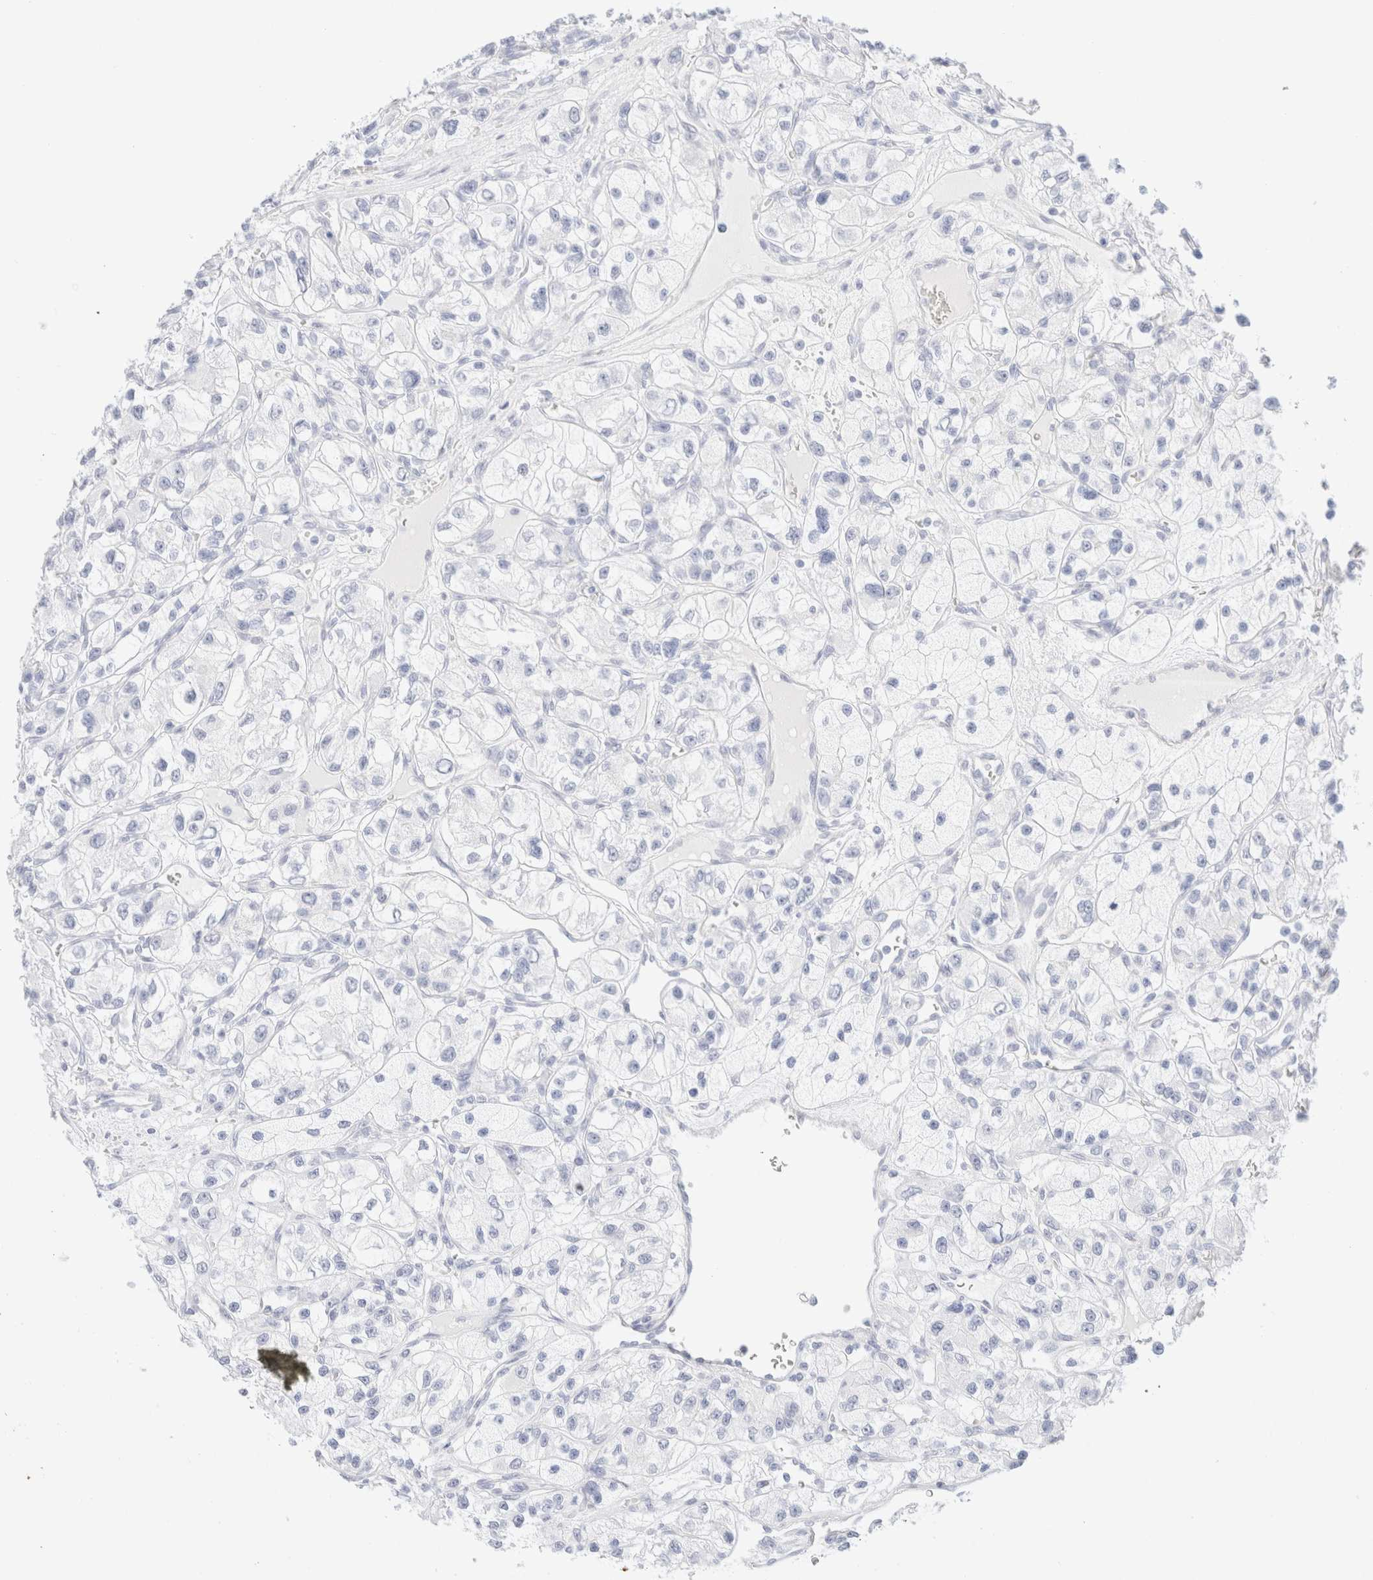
{"staining": {"intensity": "negative", "quantity": "none", "location": "none"}, "tissue": "renal cancer", "cell_type": "Tumor cells", "image_type": "cancer", "snomed": [{"axis": "morphology", "description": "Adenocarcinoma, NOS"}, {"axis": "topography", "description": "Kidney"}], "caption": "A high-resolution micrograph shows immunohistochemistry staining of renal cancer (adenocarcinoma), which shows no significant staining in tumor cells.", "gene": "KRT15", "patient": {"sex": "female", "age": 57}}